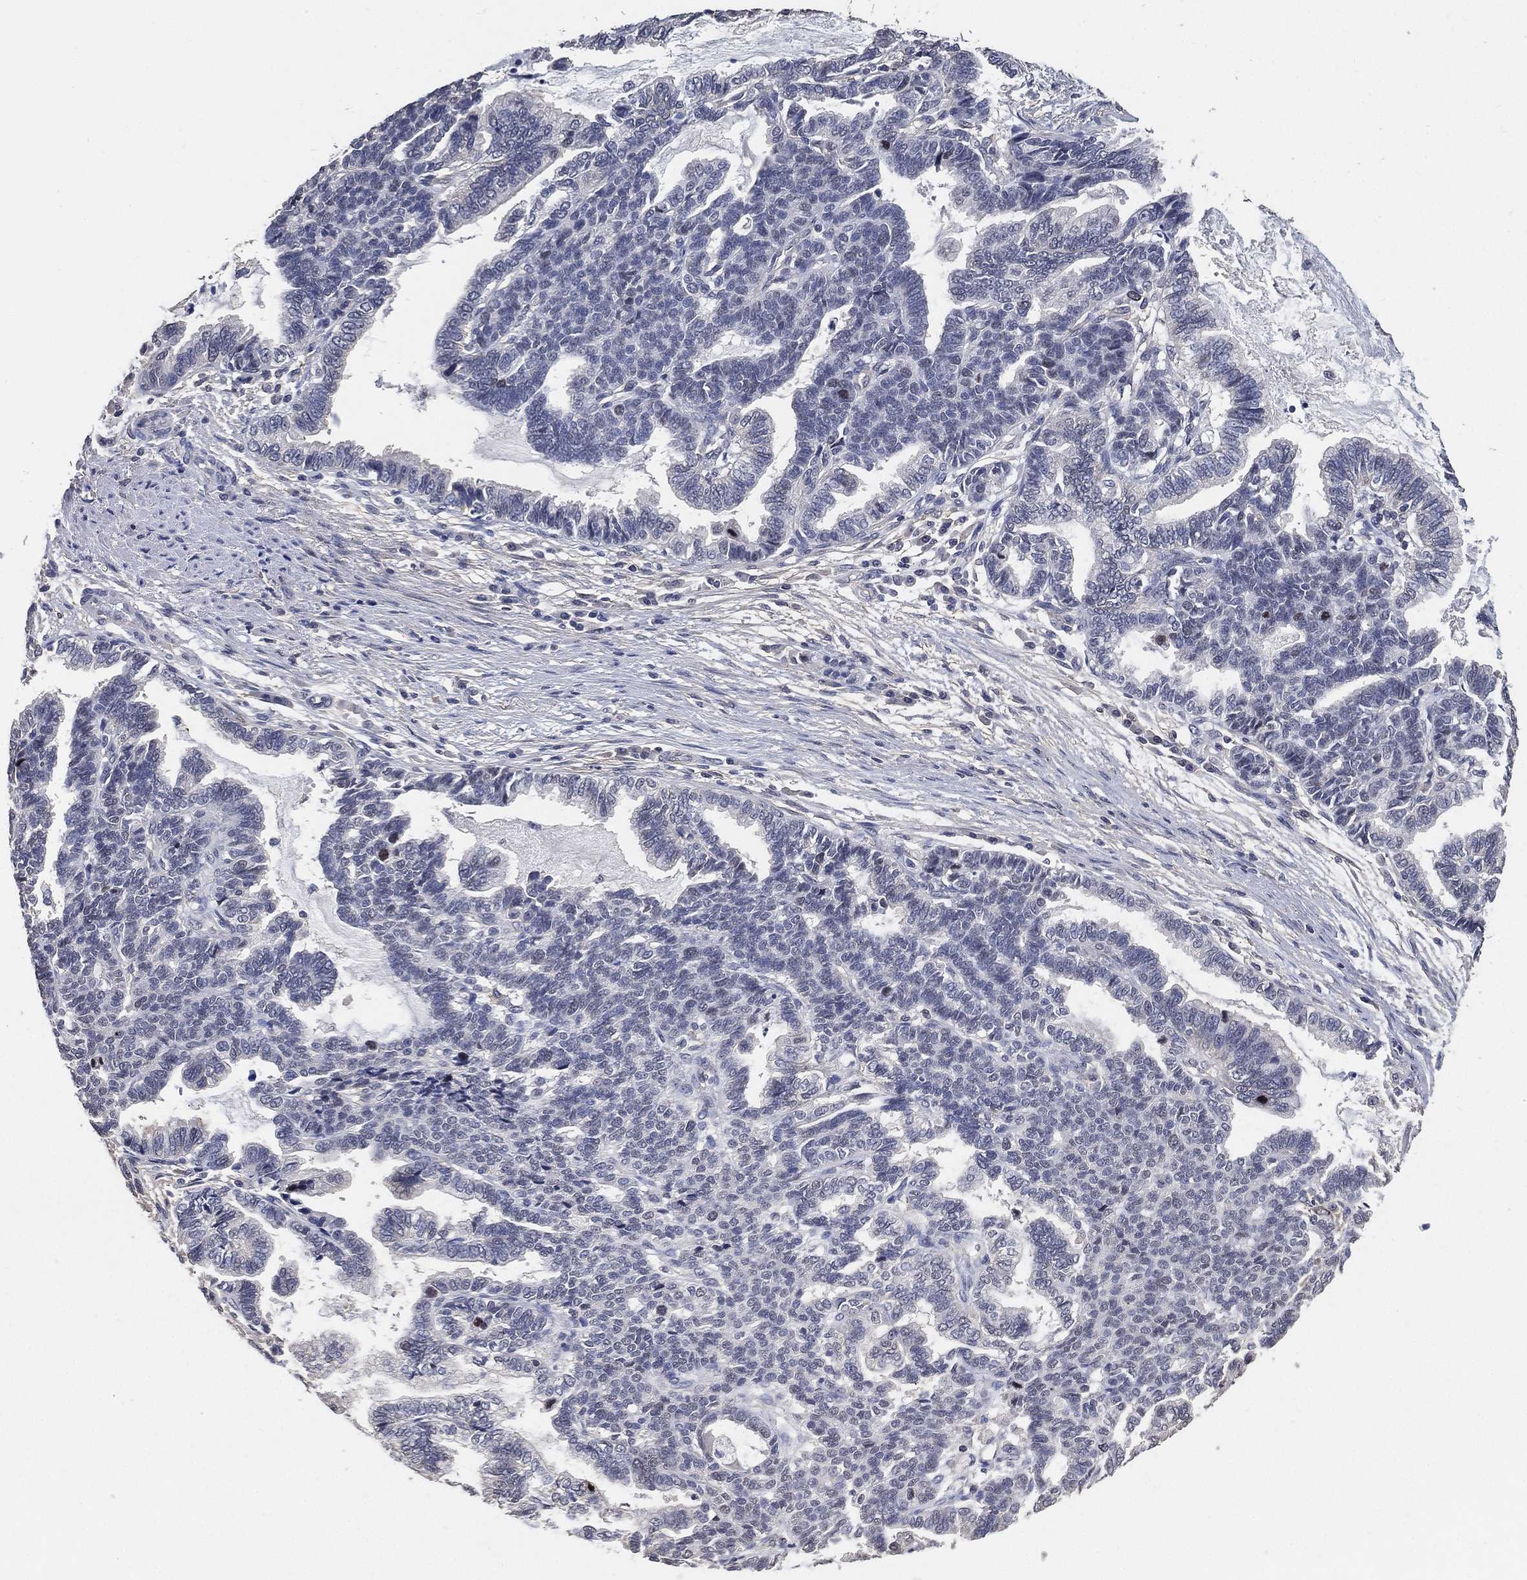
{"staining": {"intensity": "negative", "quantity": "none", "location": "none"}, "tissue": "stomach cancer", "cell_type": "Tumor cells", "image_type": "cancer", "snomed": [{"axis": "morphology", "description": "Adenocarcinoma, NOS"}, {"axis": "topography", "description": "Stomach"}], "caption": "Tumor cells are negative for protein expression in human stomach cancer. (Immunohistochemistry, brightfield microscopy, high magnification).", "gene": "KLK5", "patient": {"sex": "male", "age": 83}}